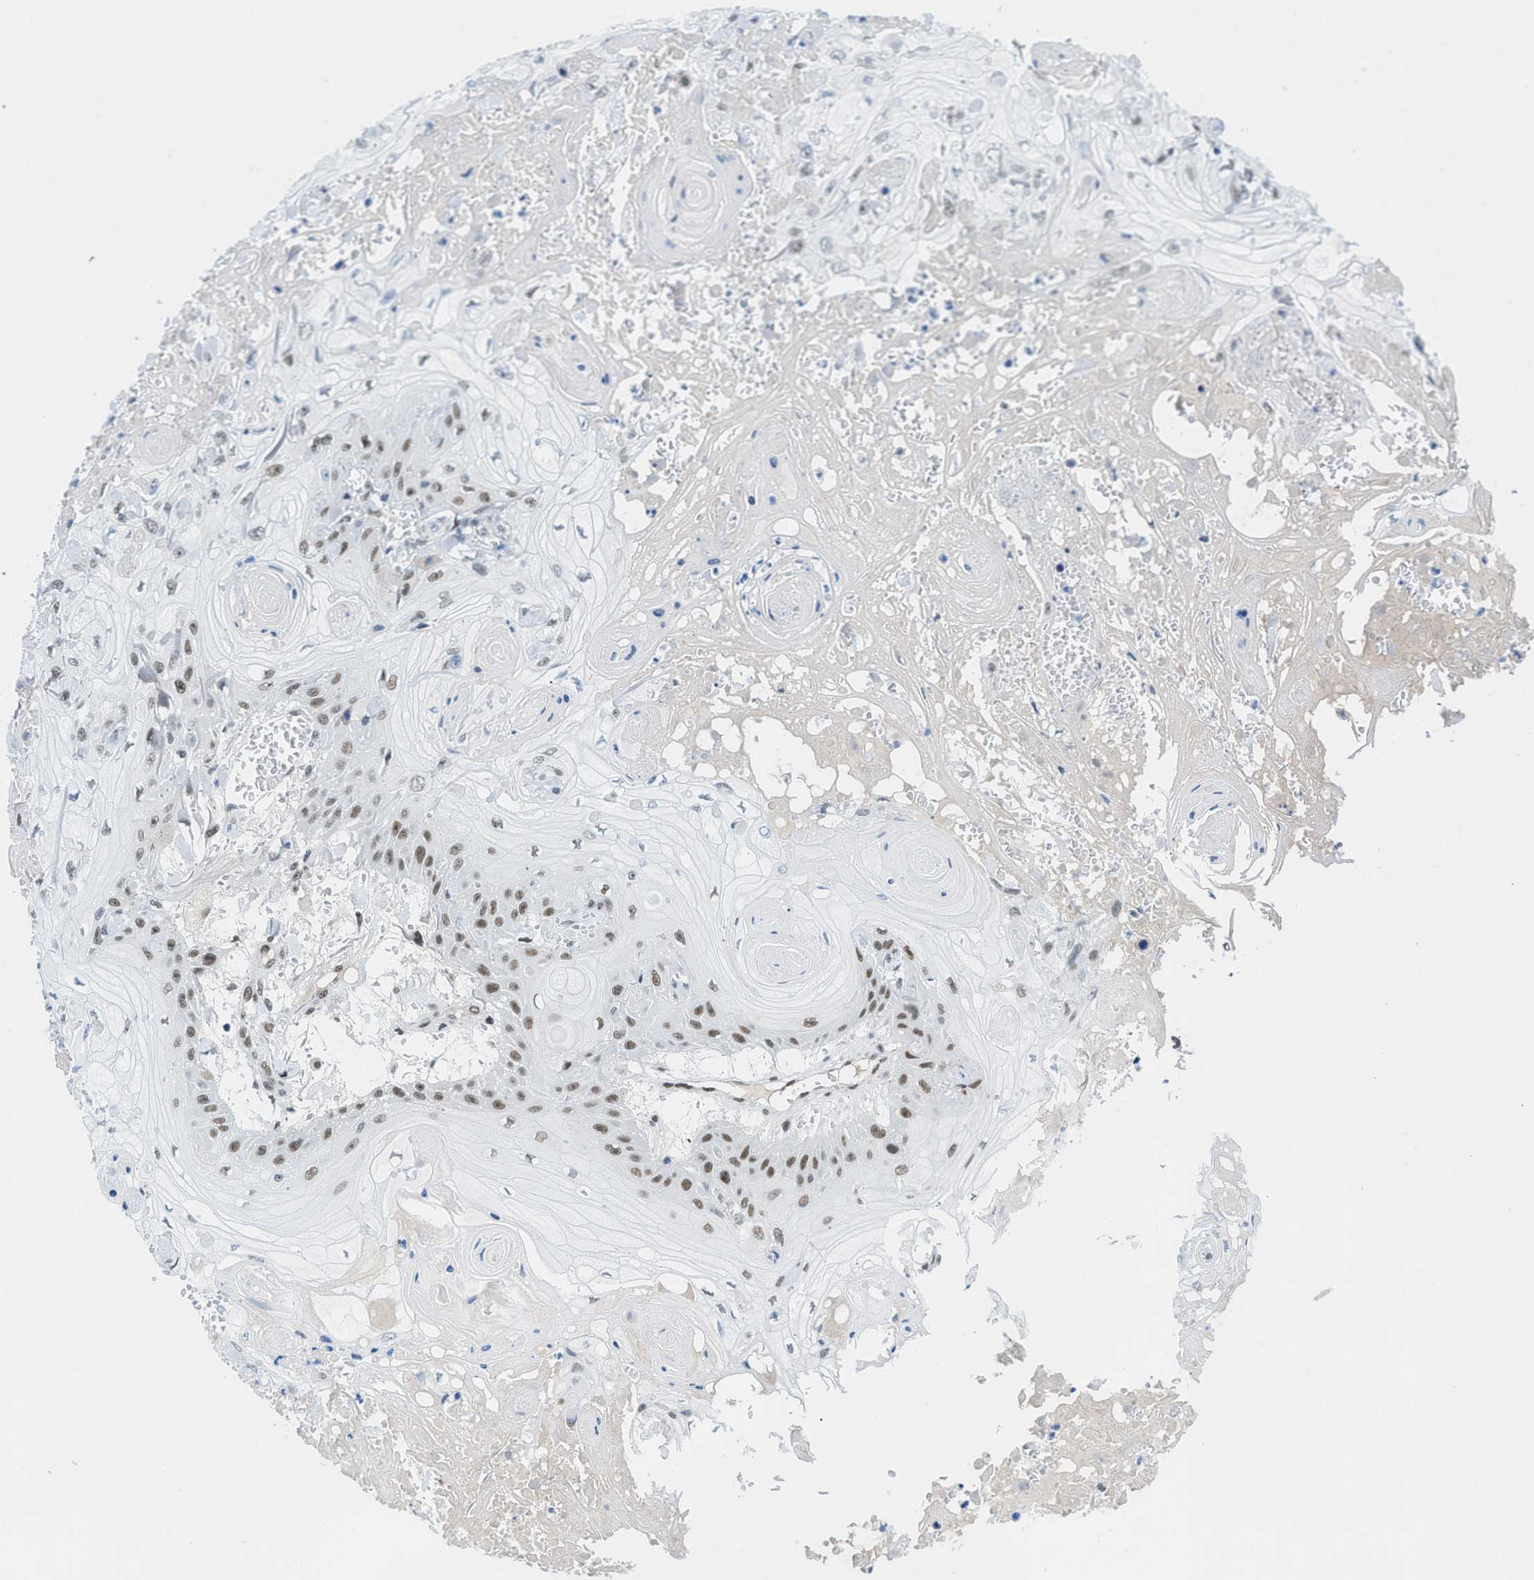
{"staining": {"intensity": "moderate", "quantity": ">75%", "location": "nuclear"}, "tissue": "skin cancer", "cell_type": "Tumor cells", "image_type": "cancer", "snomed": [{"axis": "morphology", "description": "Squamous cell carcinoma, NOS"}, {"axis": "topography", "description": "Skin"}], "caption": "Moderate nuclear positivity is appreciated in about >75% of tumor cells in skin cancer (squamous cell carcinoma).", "gene": "SMARCAD1", "patient": {"sex": "male", "age": 74}}